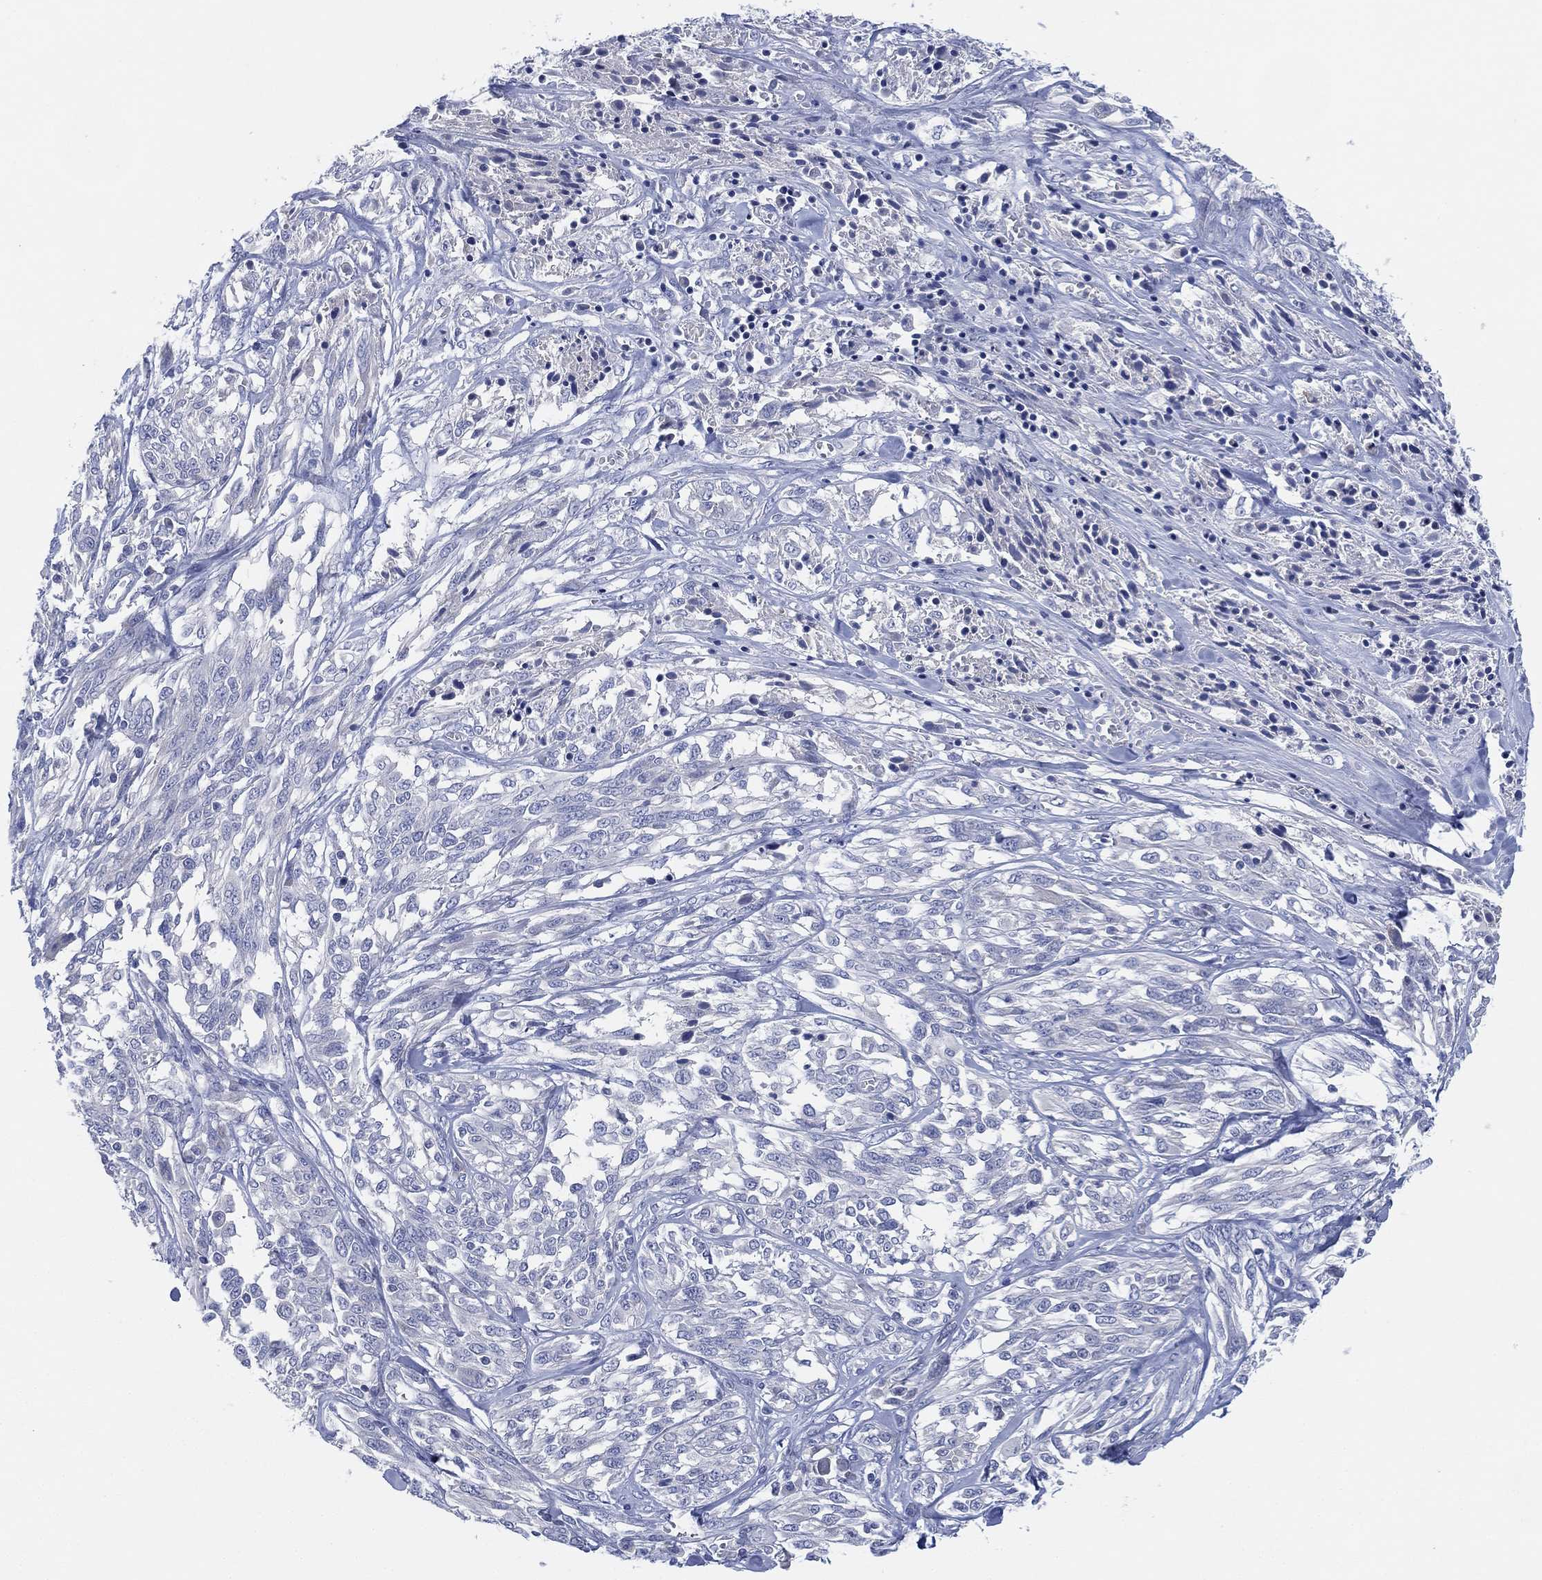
{"staining": {"intensity": "negative", "quantity": "none", "location": "none"}, "tissue": "melanoma", "cell_type": "Tumor cells", "image_type": "cancer", "snomed": [{"axis": "morphology", "description": "Malignant melanoma, NOS"}, {"axis": "topography", "description": "Skin"}], "caption": "The IHC photomicrograph has no significant staining in tumor cells of malignant melanoma tissue.", "gene": "ADAD2", "patient": {"sex": "female", "age": 91}}